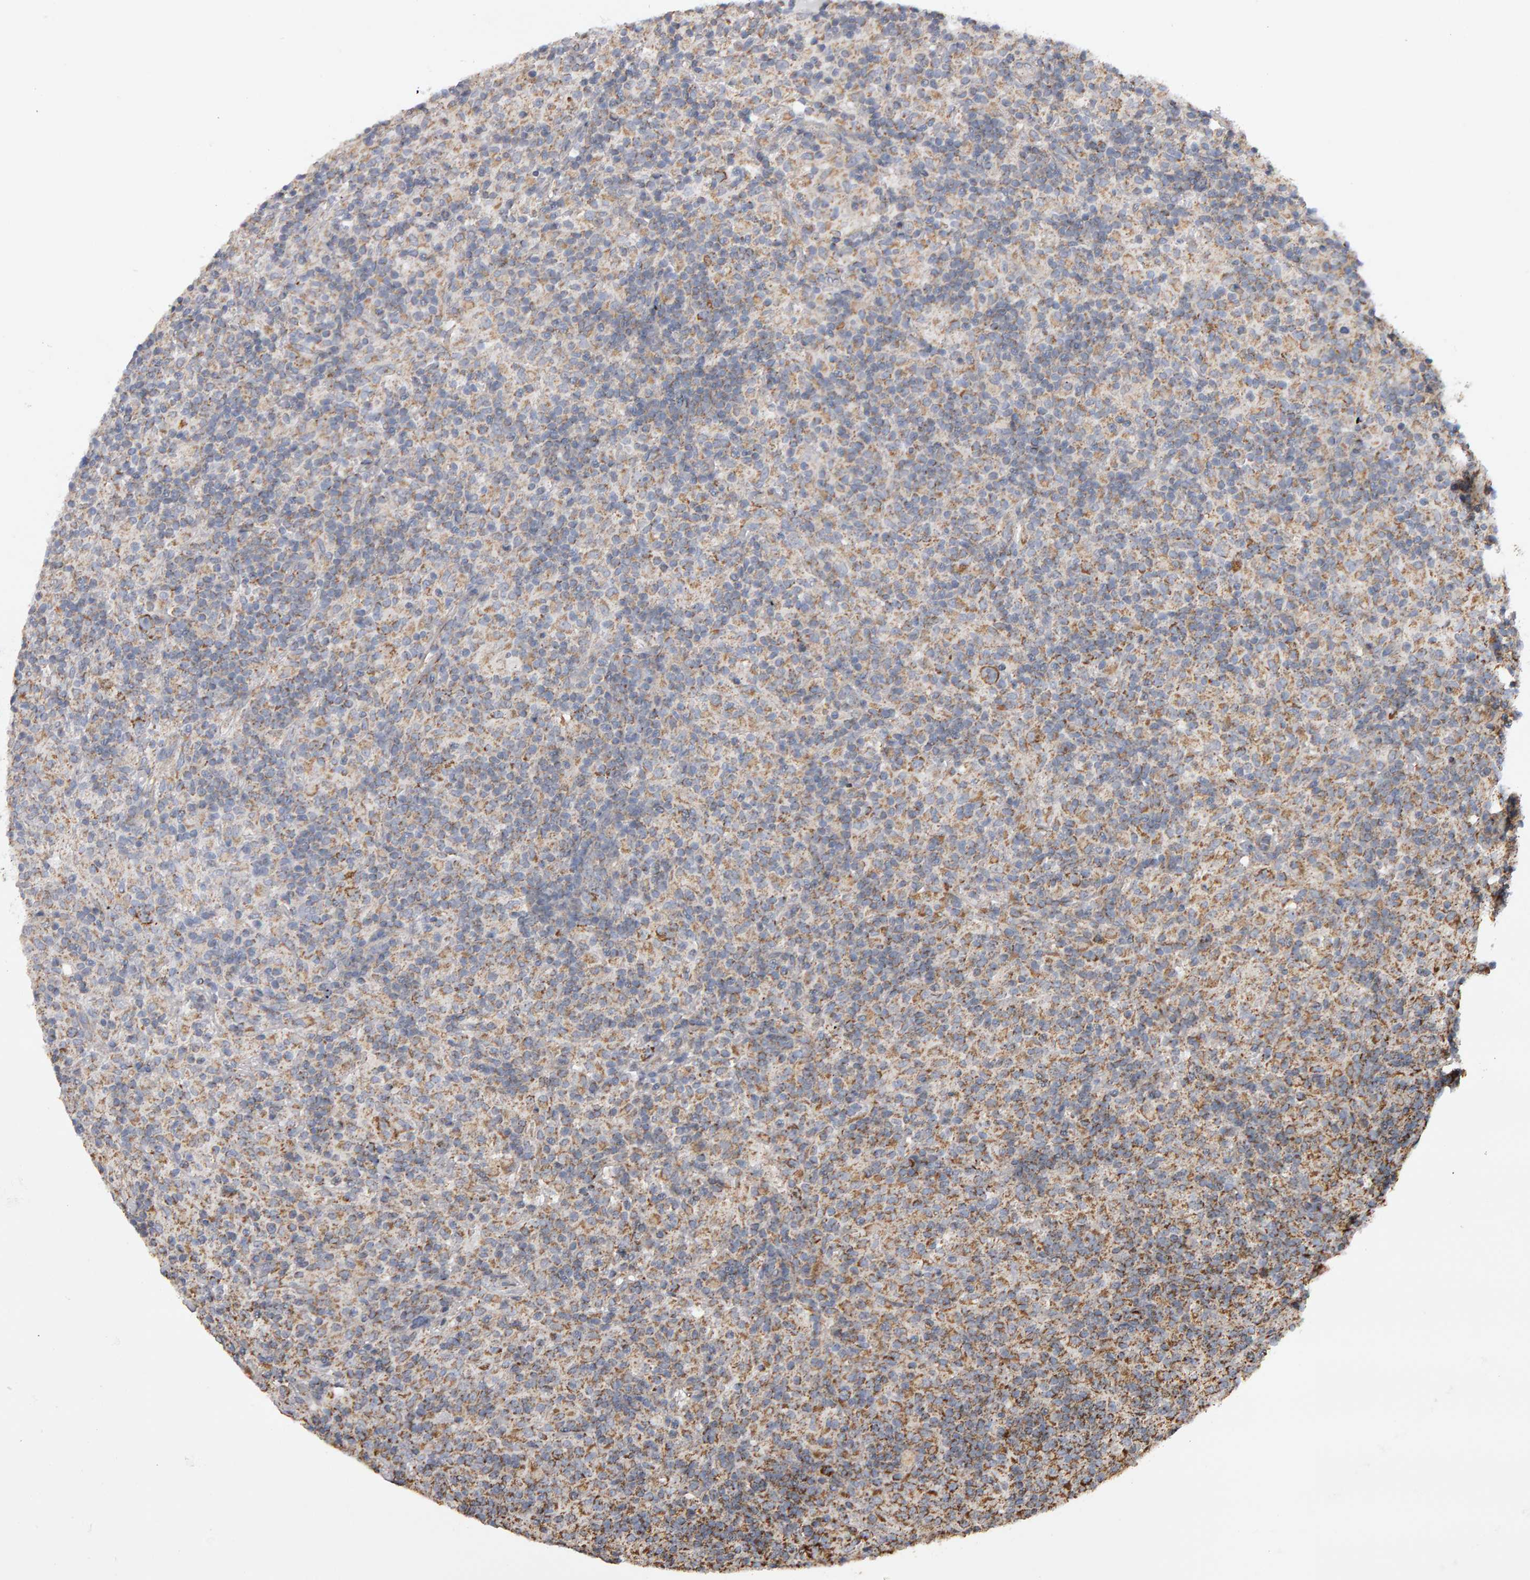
{"staining": {"intensity": "moderate", "quantity": ">75%", "location": "cytoplasmic/membranous"}, "tissue": "lymphoma", "cell_type": "Tumor cells", "image_type": "cancer", "snomed": [{"axis": "morphology", "description": "Hodgkin's disease, NOS"}, {"axis": "topography", "description": "Lymph node"}], "caption": "Tumor cells show moderate cytoplasmic/membranous positivity in about >75% of cells in Hodgkin's disease. (Brightfield microscopy of DAB IHC at high magnification).", "gene": "TOM1L1", "patient": {"sex": "male", "age": 70}}